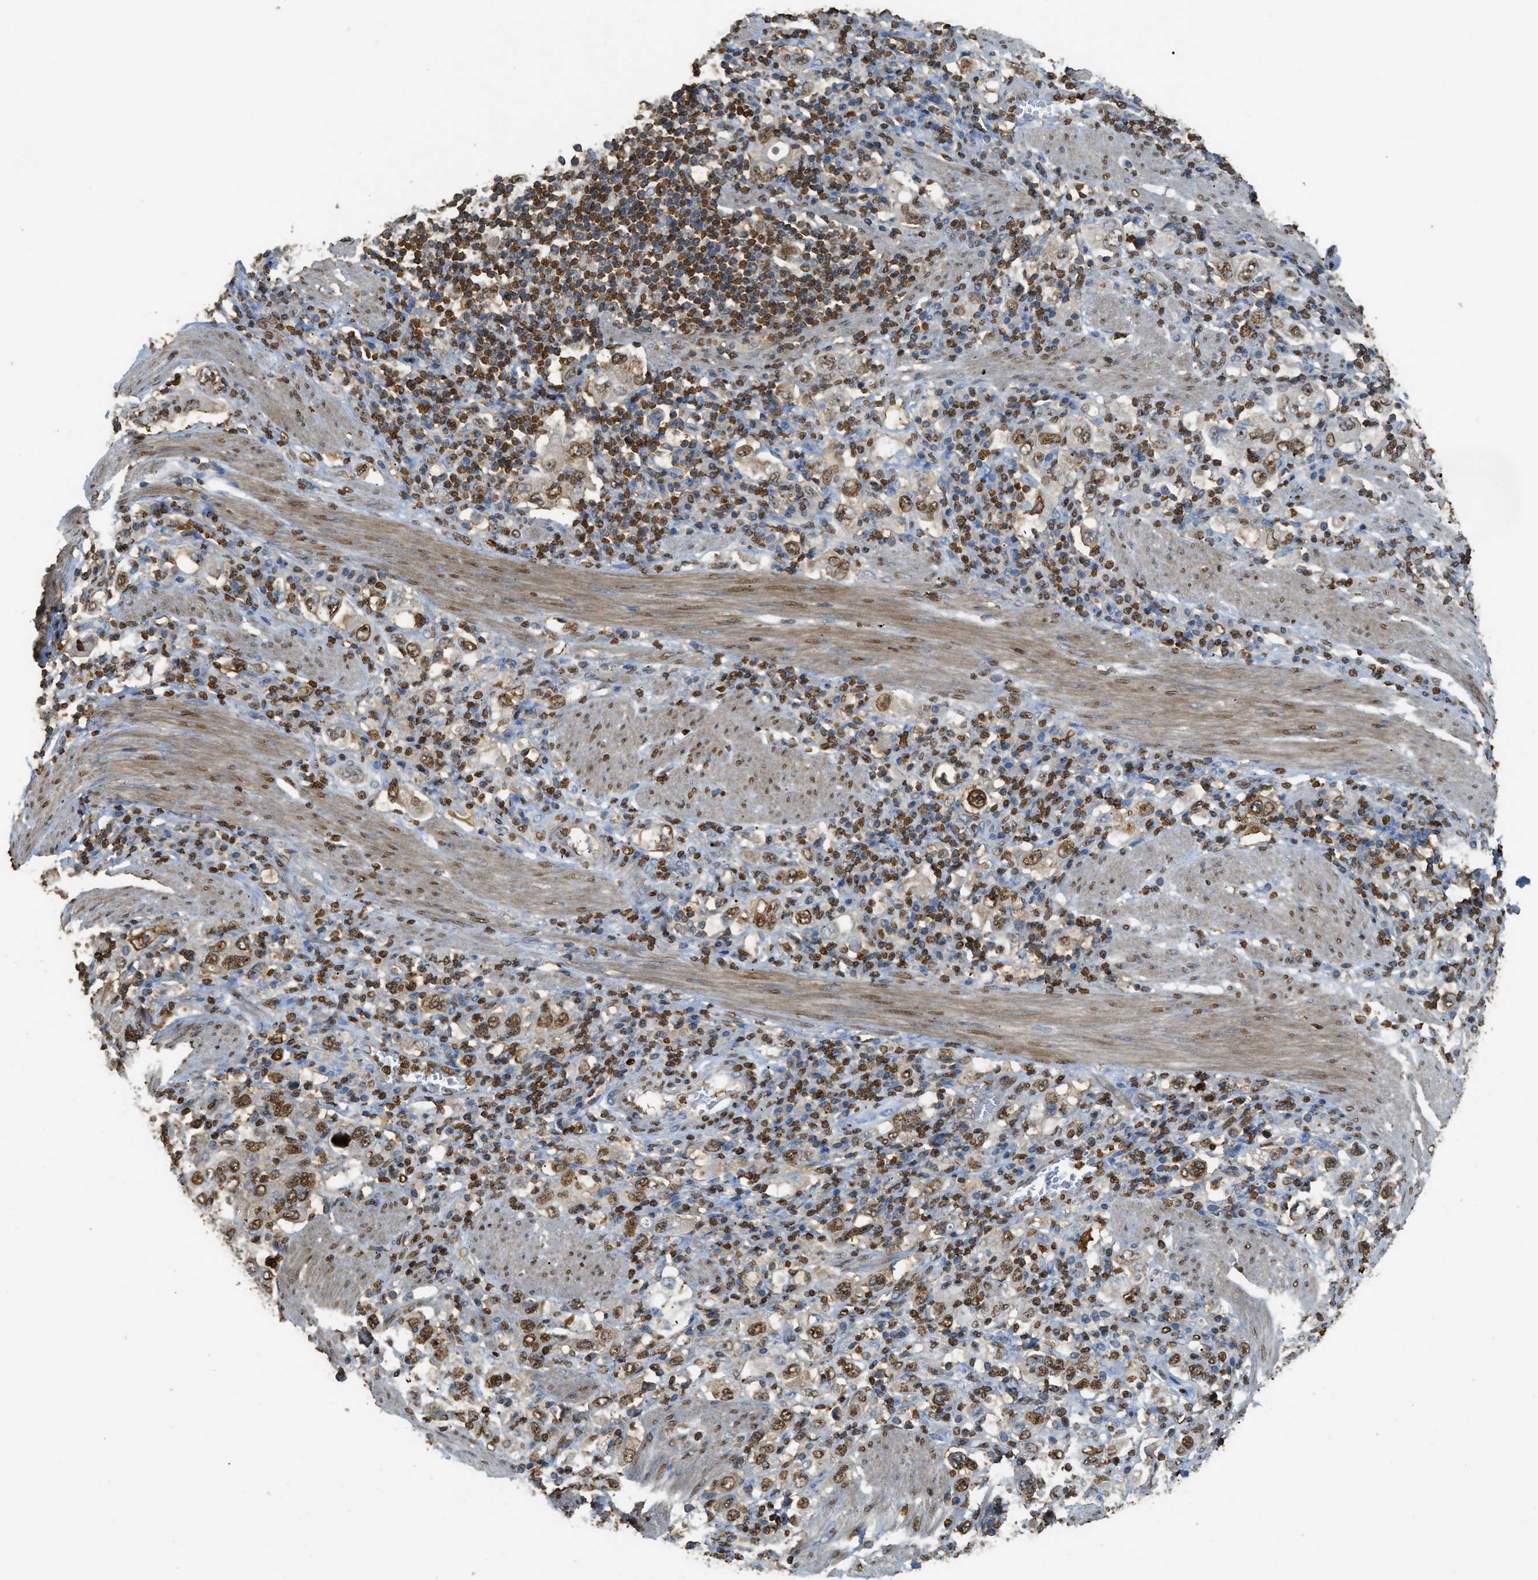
{"staining": {"intensity": "strong", "quantity": ">75%", "location": "nuclear"}, "tissue": "stomach cancer", "cell_type": "Tumor cells", "image_type": "cancer", "snomed": [{"axis": "morphology", "description": "Adenocarcinoma, NOS"}, {"axis": "topography", "description": "Stomach, upper"}], "caption": "Strong nuclear staining for a protein is seen in approximately >75% of tumor cells of stomach cancer (adenocarcinoma) using immunohistochemistry (IHC).", "gene": "NR5A2", "patient": {"sex": "male", "age": 62}}